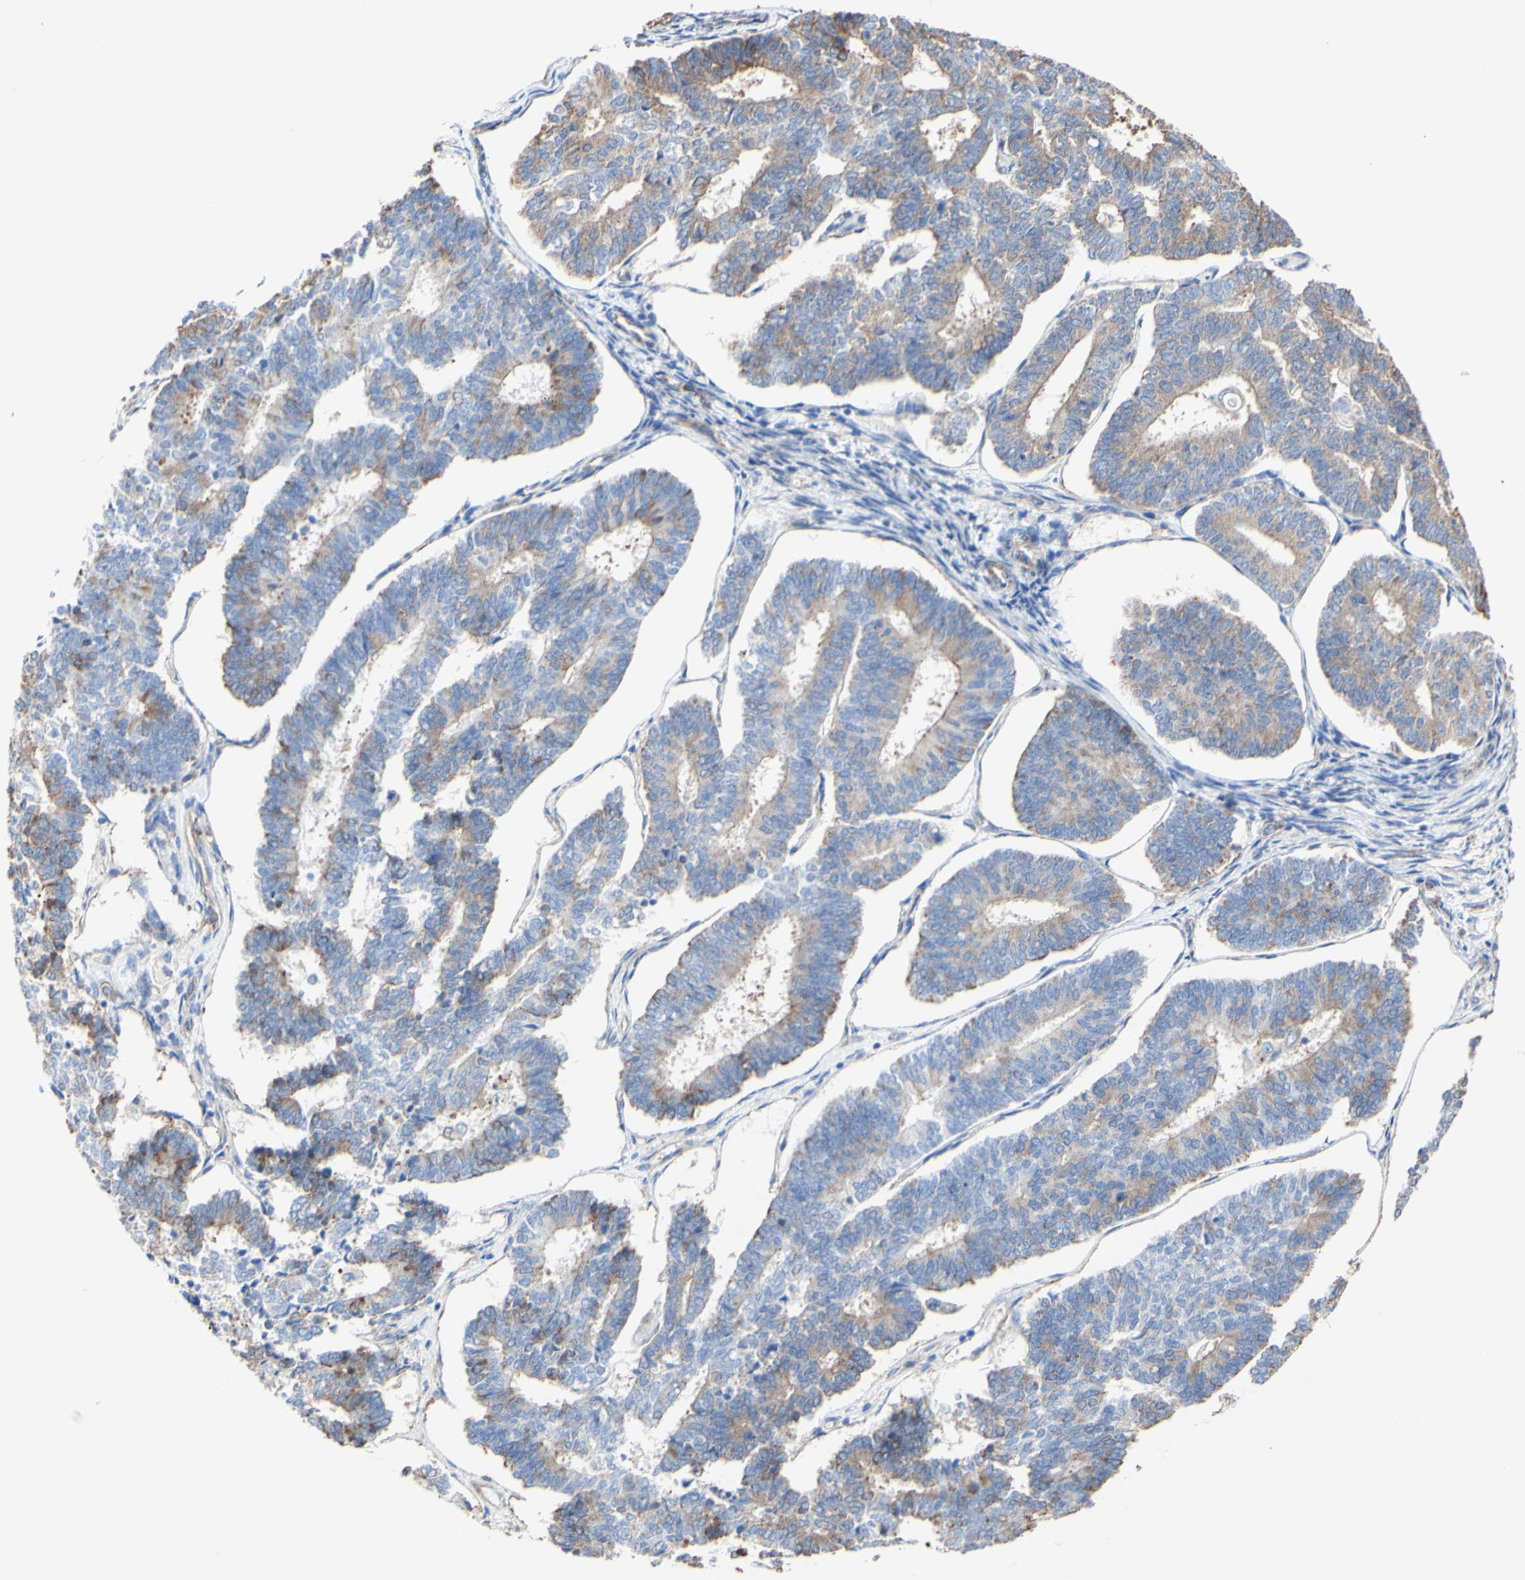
{"staining": {"intensity": "moderate", "quantity": "25%-75%", "location": "cytoplasmic/membranous"}, "tissue": "endometrial cancer", "cell_type": "Tumor cells", "image_type": "cancer", "snomed": [{"axis": "morphology", "description": "Adenocarcinoma, NOS"}, {"axis": "topography", "description": "Endometrium"}], "caption": "High-magnification brightfield microscopy of endometrial adenocarcinoma stained with DAB (brown) and counterstained with hematoxylin (blue). tumor cells exhibit moderate cytoplasmic/membranous positivity is present in approximately25%-75% of cells.", "gene": "LRIG3", "patient": {"sex": "female", "age": 70}}